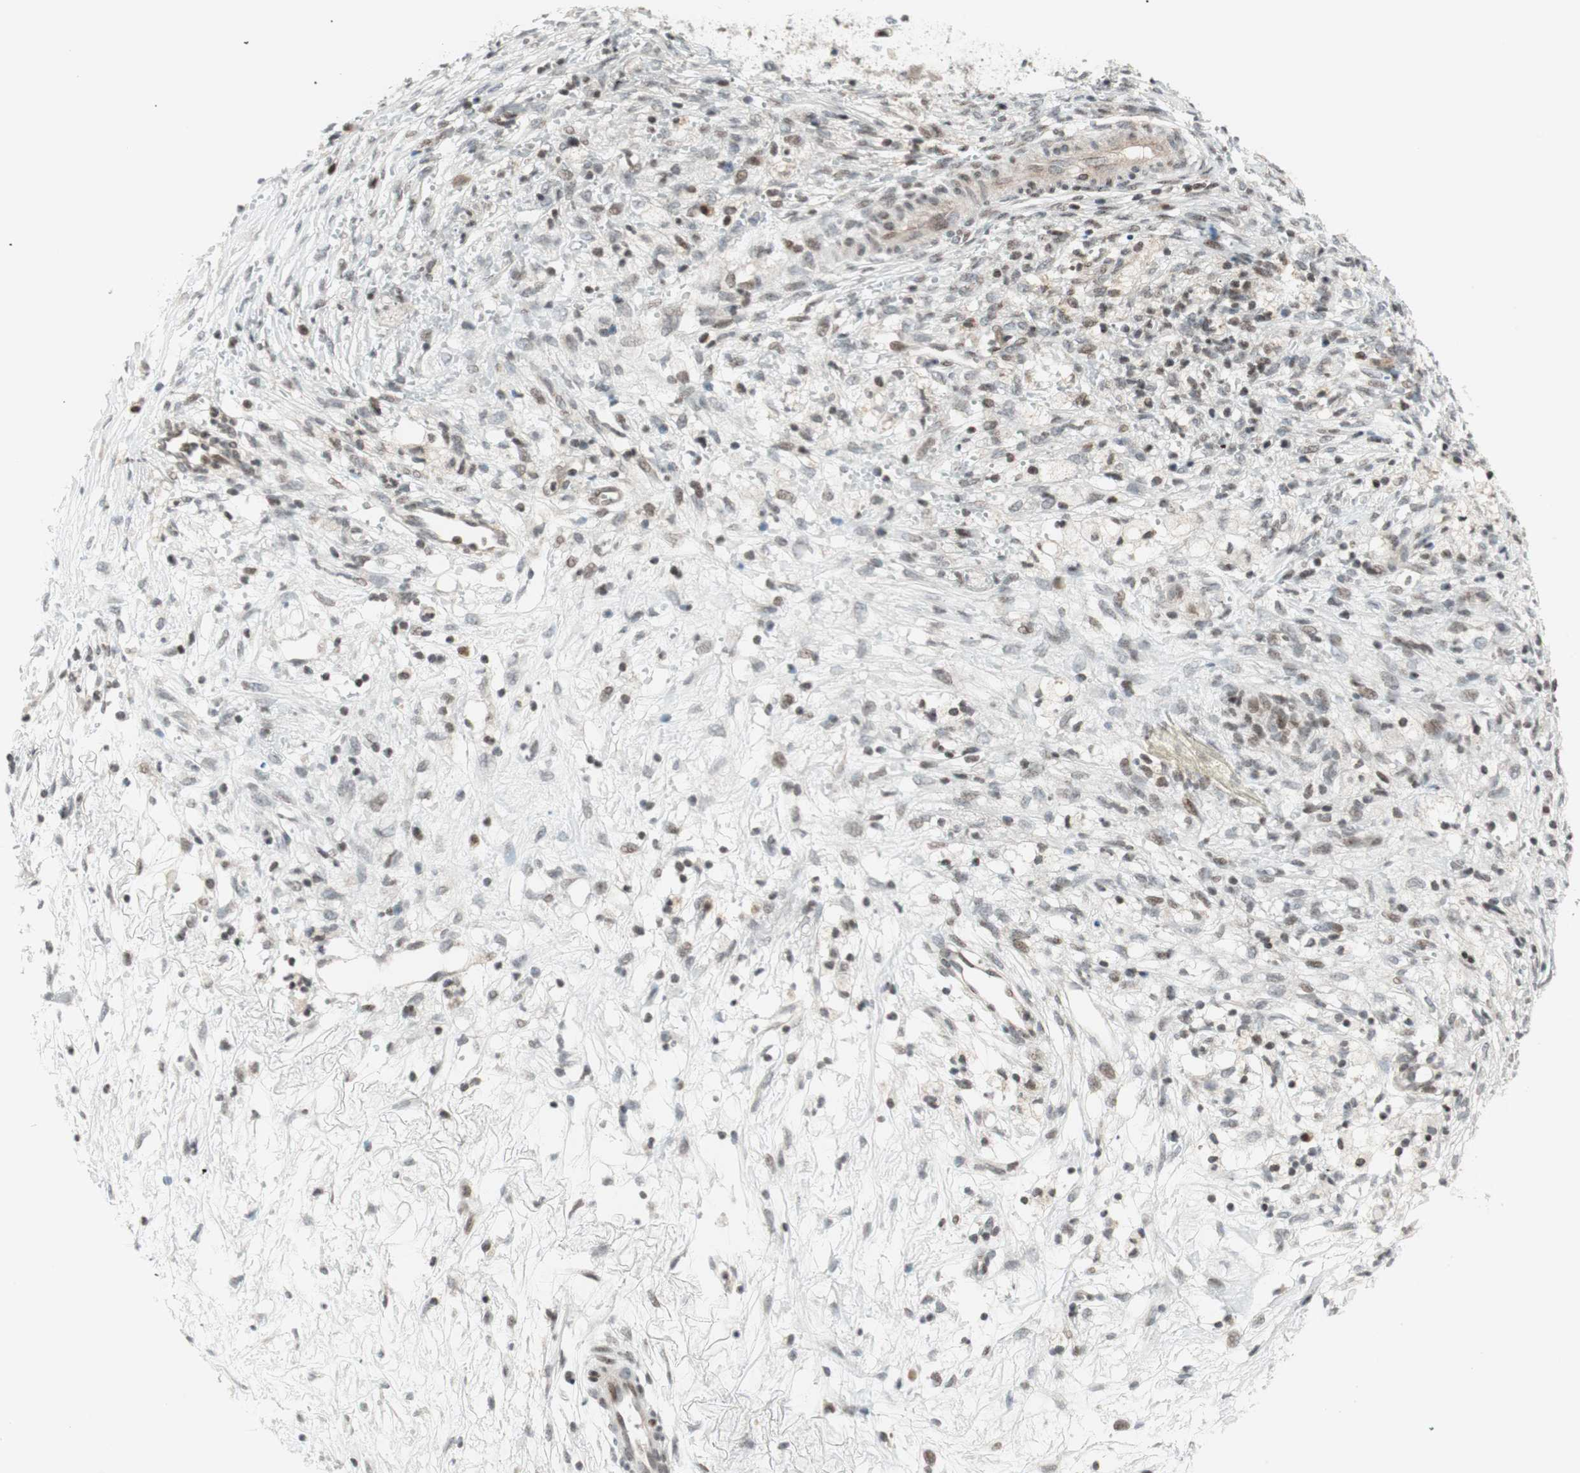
{"staining": {"intensity": "weak", "quantity": "25%-75%", "location": "nuclear"}, "tissue": "ovarian cancer", "cell_type": "Tumor cells", "image_type": "cancer", "snomed": [{"axis": "morphology", "description": "Carcinoma, endometroid"}, {"axis": "topography", "description": "Ovary"}], "caption": "IHC staining of ovarian endometroid carcinoma, which exhibits low levels of weak nuclear expression in approximately 25%-75% of tumor cells indicating weak nuclear protein positivity. The staining was performed using DAB (3,3'-diaminobenzidine) (brown) for protein detection and nuclei were counterstained in hematoxylin (blue).", "gene": "TPT1", "patient": {"sex": "female", "age": 42}}